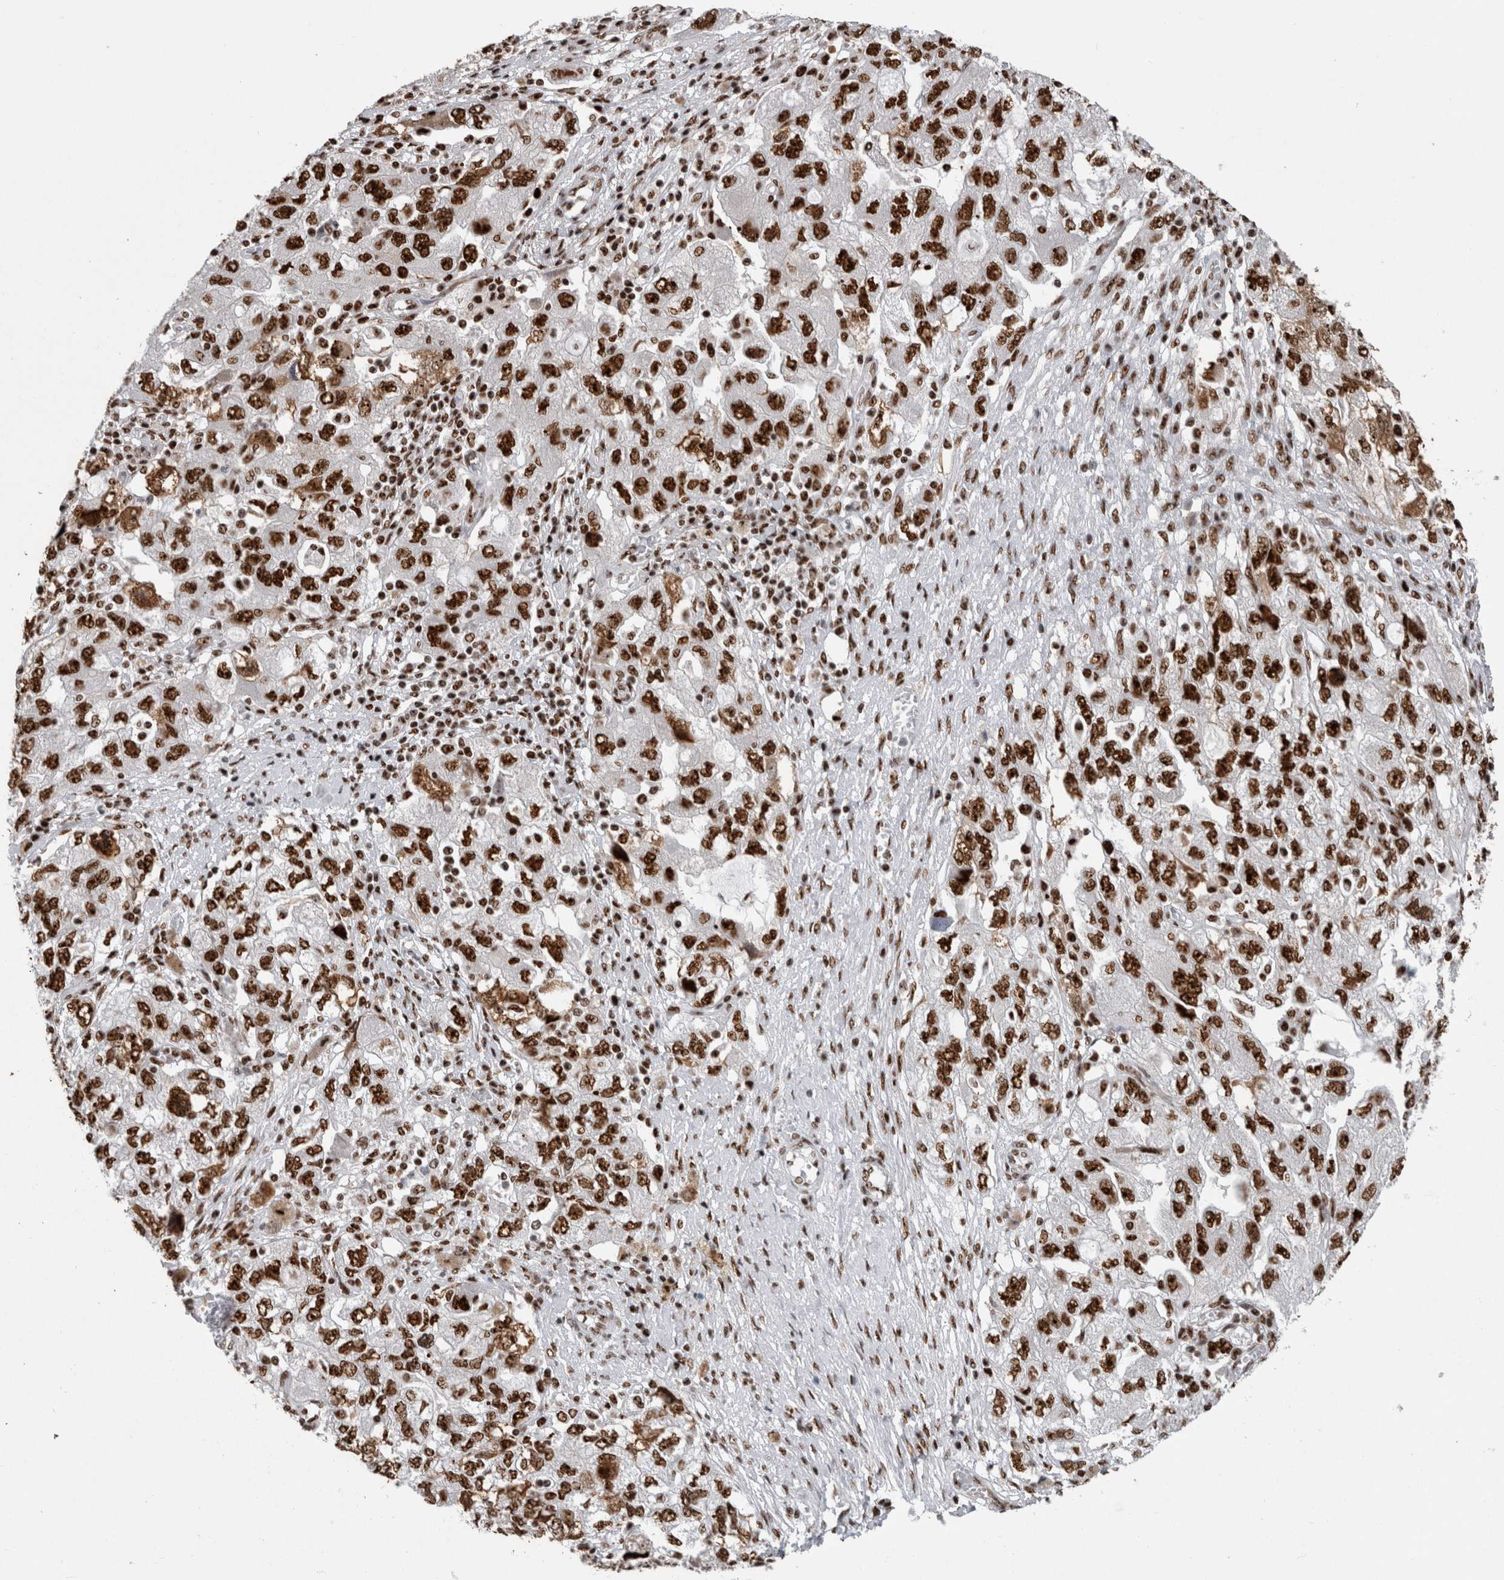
{"staining": {"intensity": "strong", "quantity": ">75%", "location": "nuclear"}, "tissue": "ovarian cancer", "cell_type": "Tumor cells", "image_type": "cancer", "snomed": [{"axis": "morphology", "description": "Carcinoma, NOS"}, {"axis": "morphology", "description": "Cystadenocarcinoma, serous, NOS"}, {"axis": "topography", "description": "Ovary"}], "caption": "Immunohistochemical staining of human ovarian cancer demonstrates high levels of strong nuclear protein staining in approximately >75% of tumor cells.", "gene": "NCL", "patient": {"sex": "female", "age": 69}}